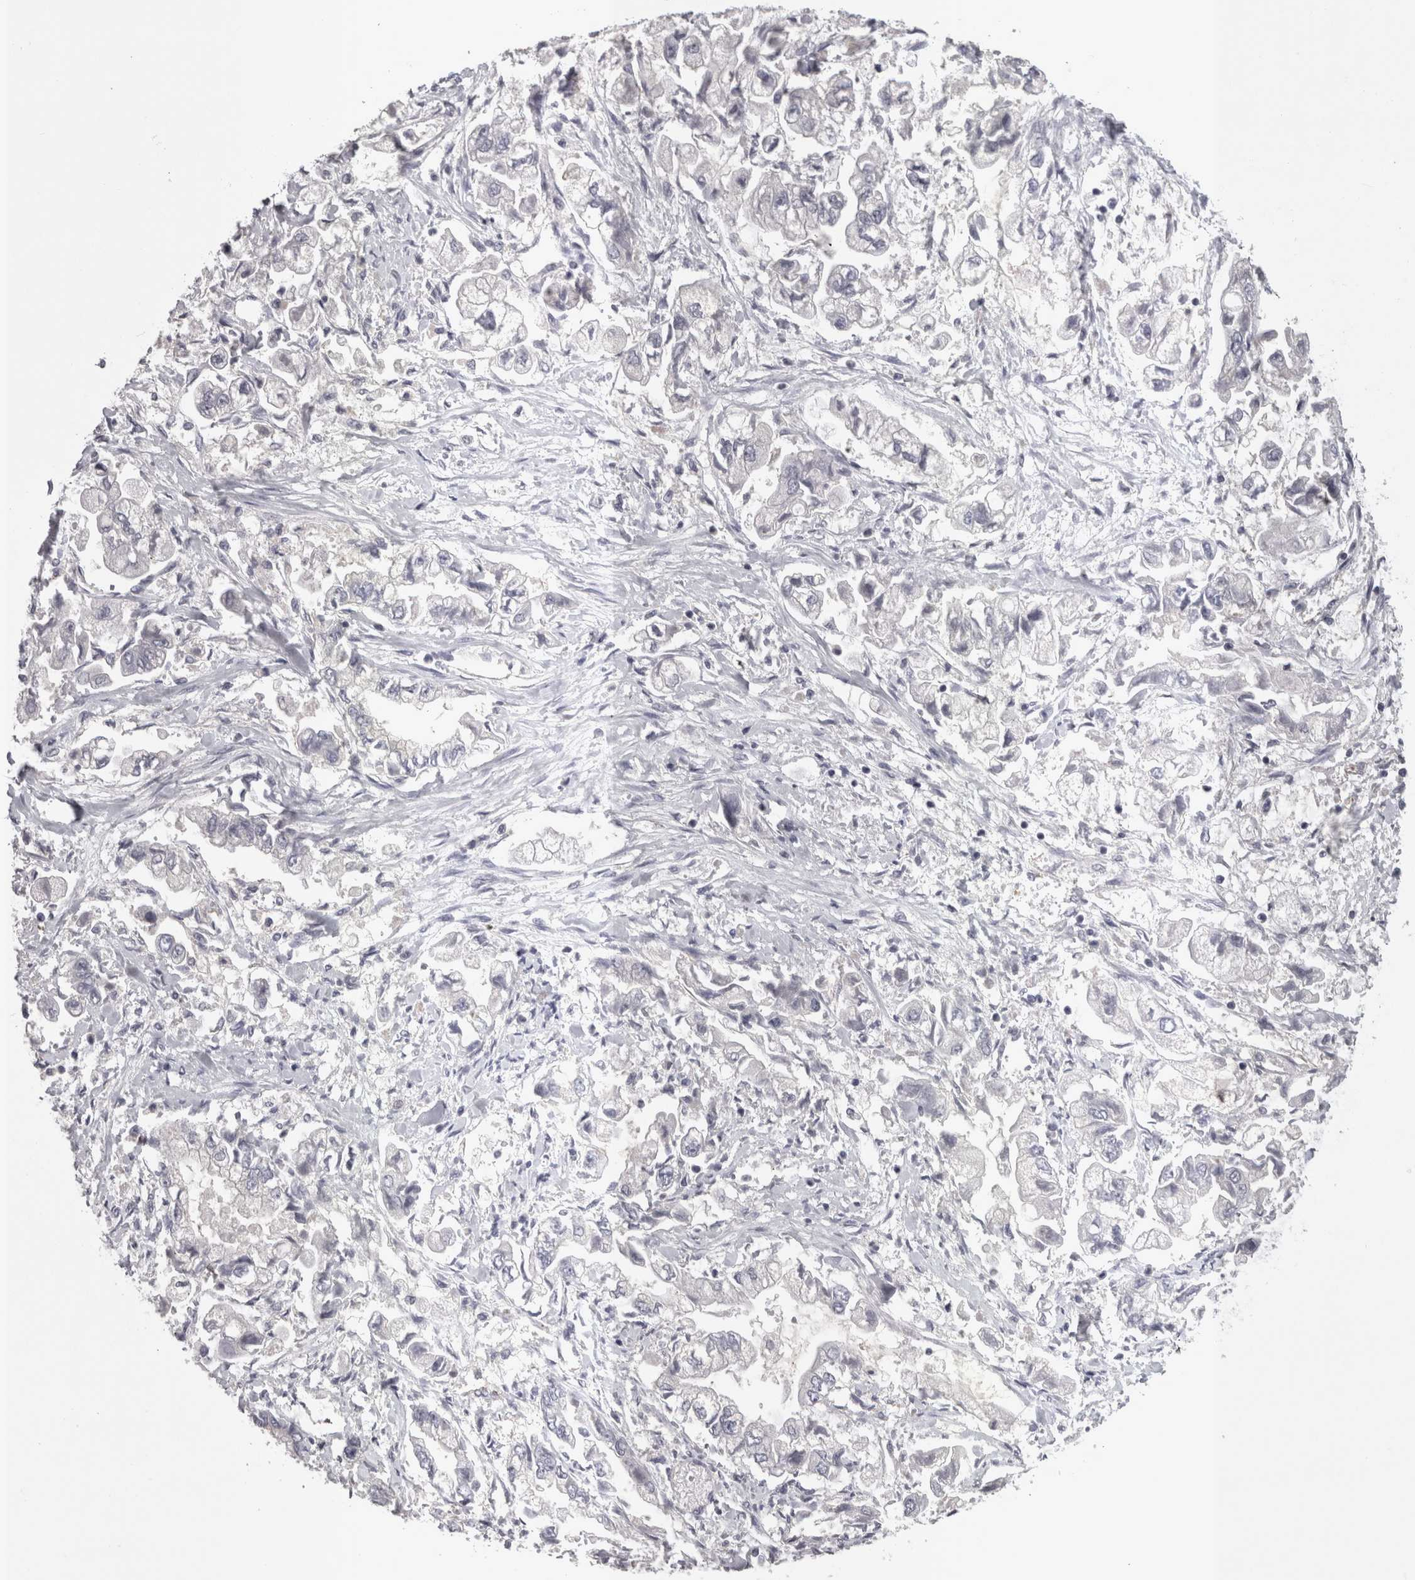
{"staining": {"intensity": "negative", "quantity": "none", "location": "none"}, "tissue": "stomach cancer", "cell_type": "Tumor cells", "image_type": "cancer", "snomed": [{"axis": "morphology", "description": "Normal tissue, NOS"}, {"axis": "morphology", "description": "Adenocarcinoma, NOS"}, {"axis": "topography", "description": "Stomach"}], "caption": "DAB immunohistochemical staining of stomach cancer (adenocarcinoma) demonstrates no significant expression in tumor cells.", "gene": "LYZL6", "patient": {"sex": "male", "age": 62}}